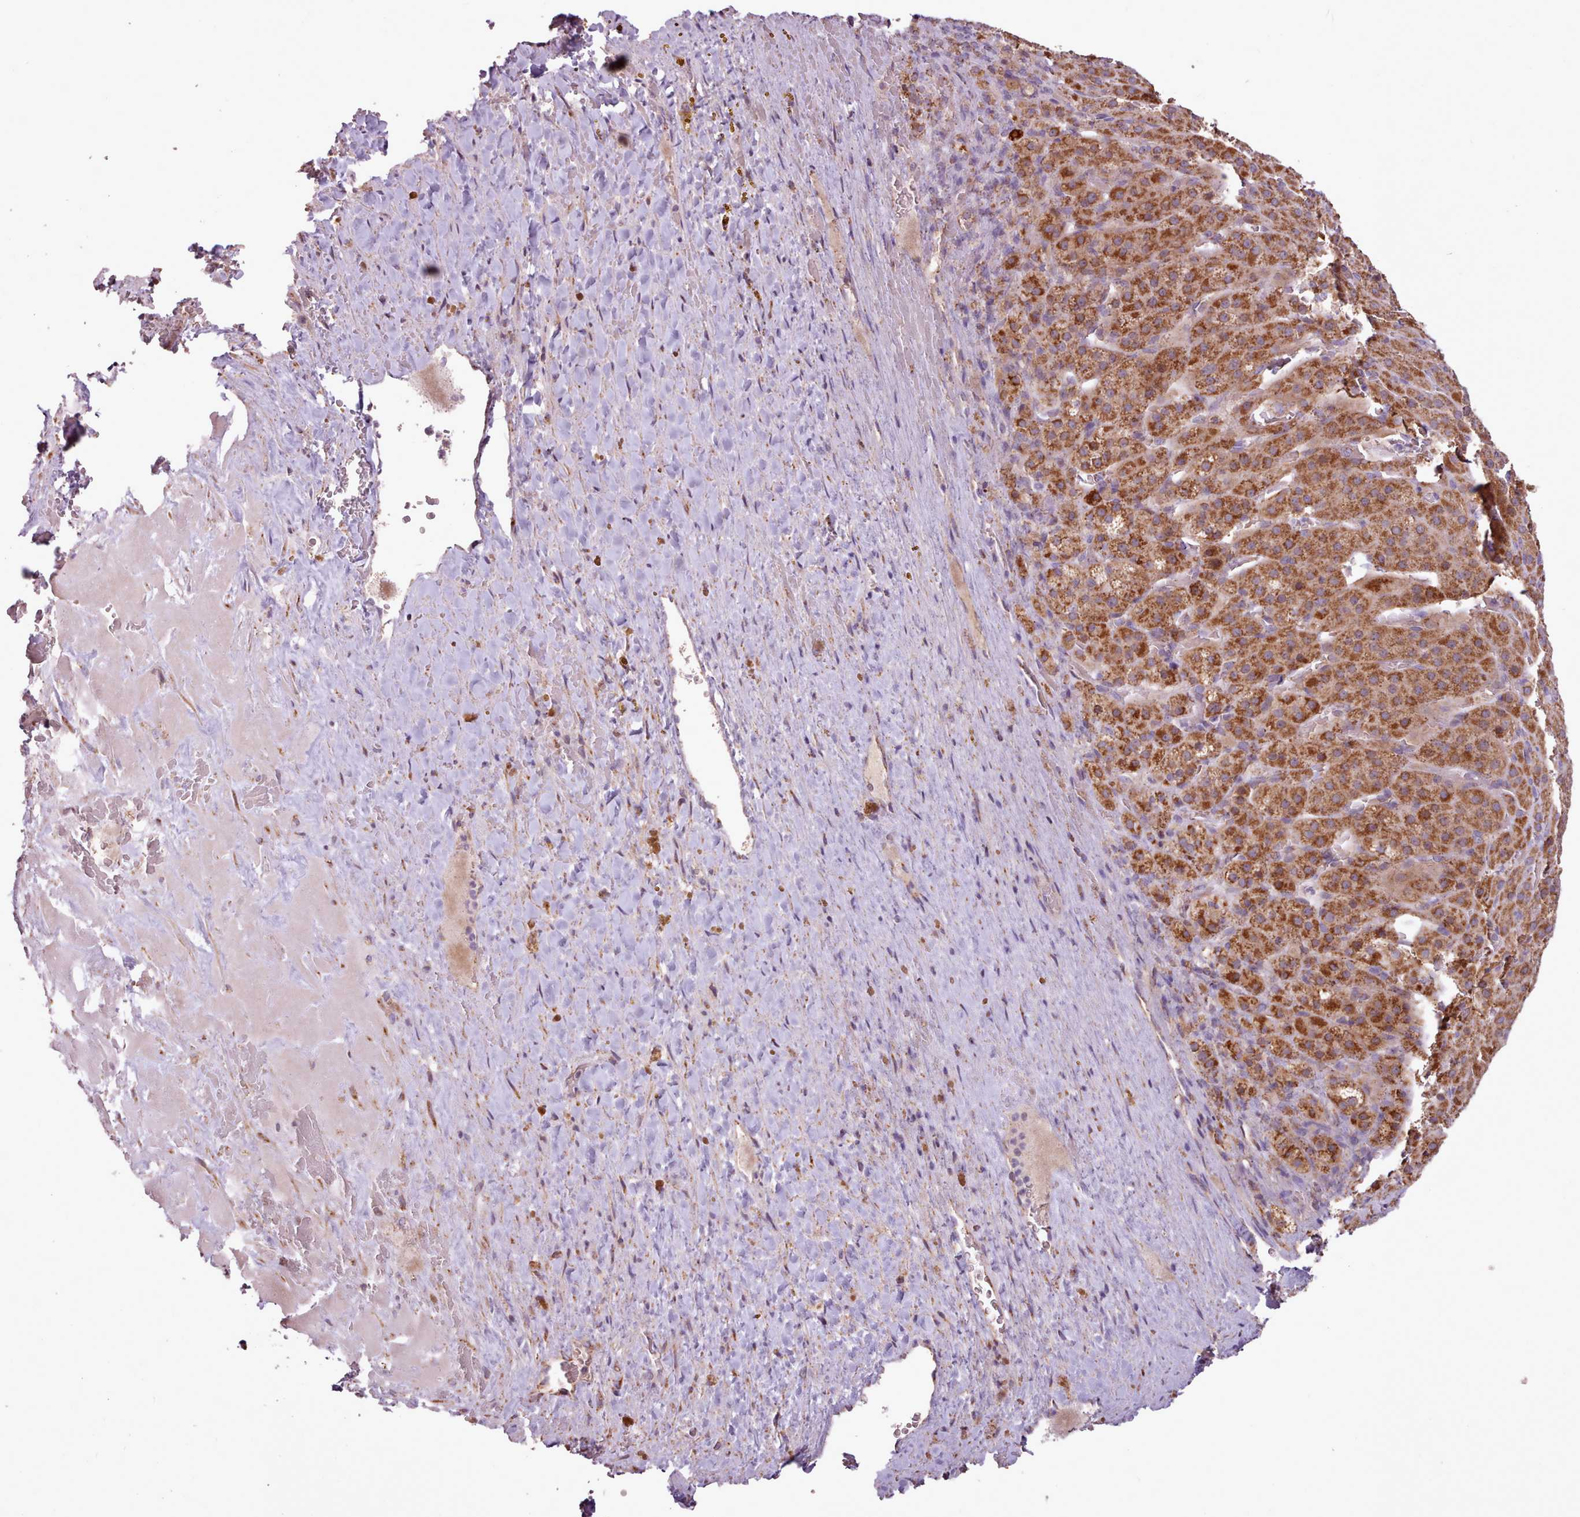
{"staining": {"intensity": "strong", "quantity": "25%-75%", "location": "cytoplasmic/membranous"}, "tissue": "adrenal gland", "cell_type": "Glandular cells", "image_type": "normal", "snomed": [{"axis": "morphology", "description": "Normal tissue, NOS"}, {"axis": "topography", "description": "Adrenal gland"}], "caption": "Adrenal gland stained with immunohistochemistry (IHC) reveals strong cytoplasmic/membranous staining in about 25%-75% of glandular cells. (DAB (3,3'-diaminobenzidine) = brown stain, brightfield microscopy at high magnification).", "gene": "LIN7C", "patient": {"sex": "female", "age": 41}}